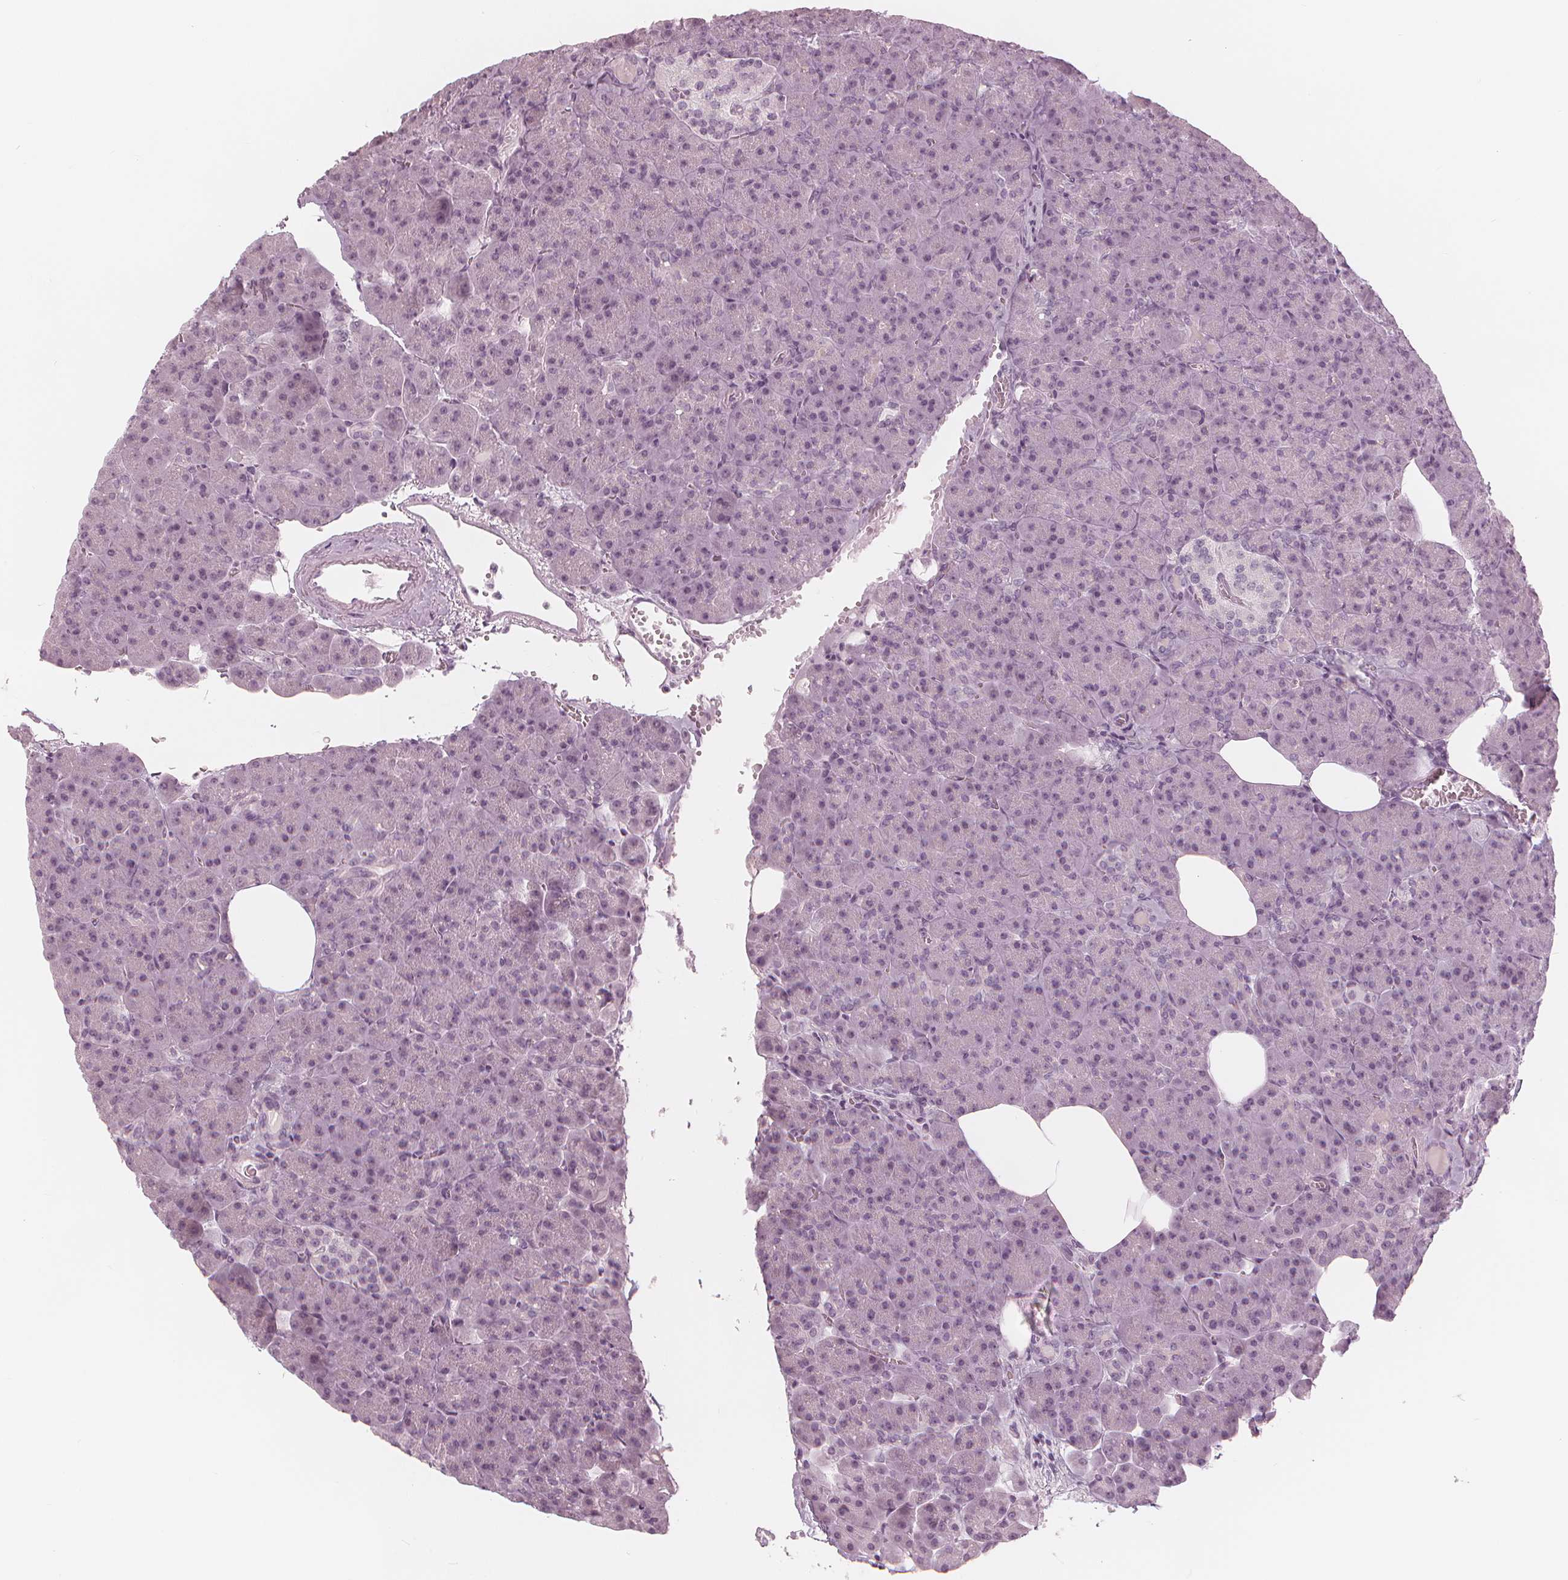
{"staining": {"intensity": "negative", "quantity": "none", "location": "none"}, "tissue": "pancreas", "cell_type": "Exocrine glandular cells", "image_type": "normal", "snomed": [{"axis": "morphology", "description": "Normal tissue, NOS"}, {"axis": "topography", "description": "Pancreas"}], "caption": "DAB immunohistochemical staining of unremarkable pancreas shows no significant positivity in exocrine glandular cells. (DAB (3,3'-diaminobenzidine) IHC visualized using brightfield microscopy, high magnification).", "gene": "PAEP", "patient": {"sex": "female", "age": 74}}